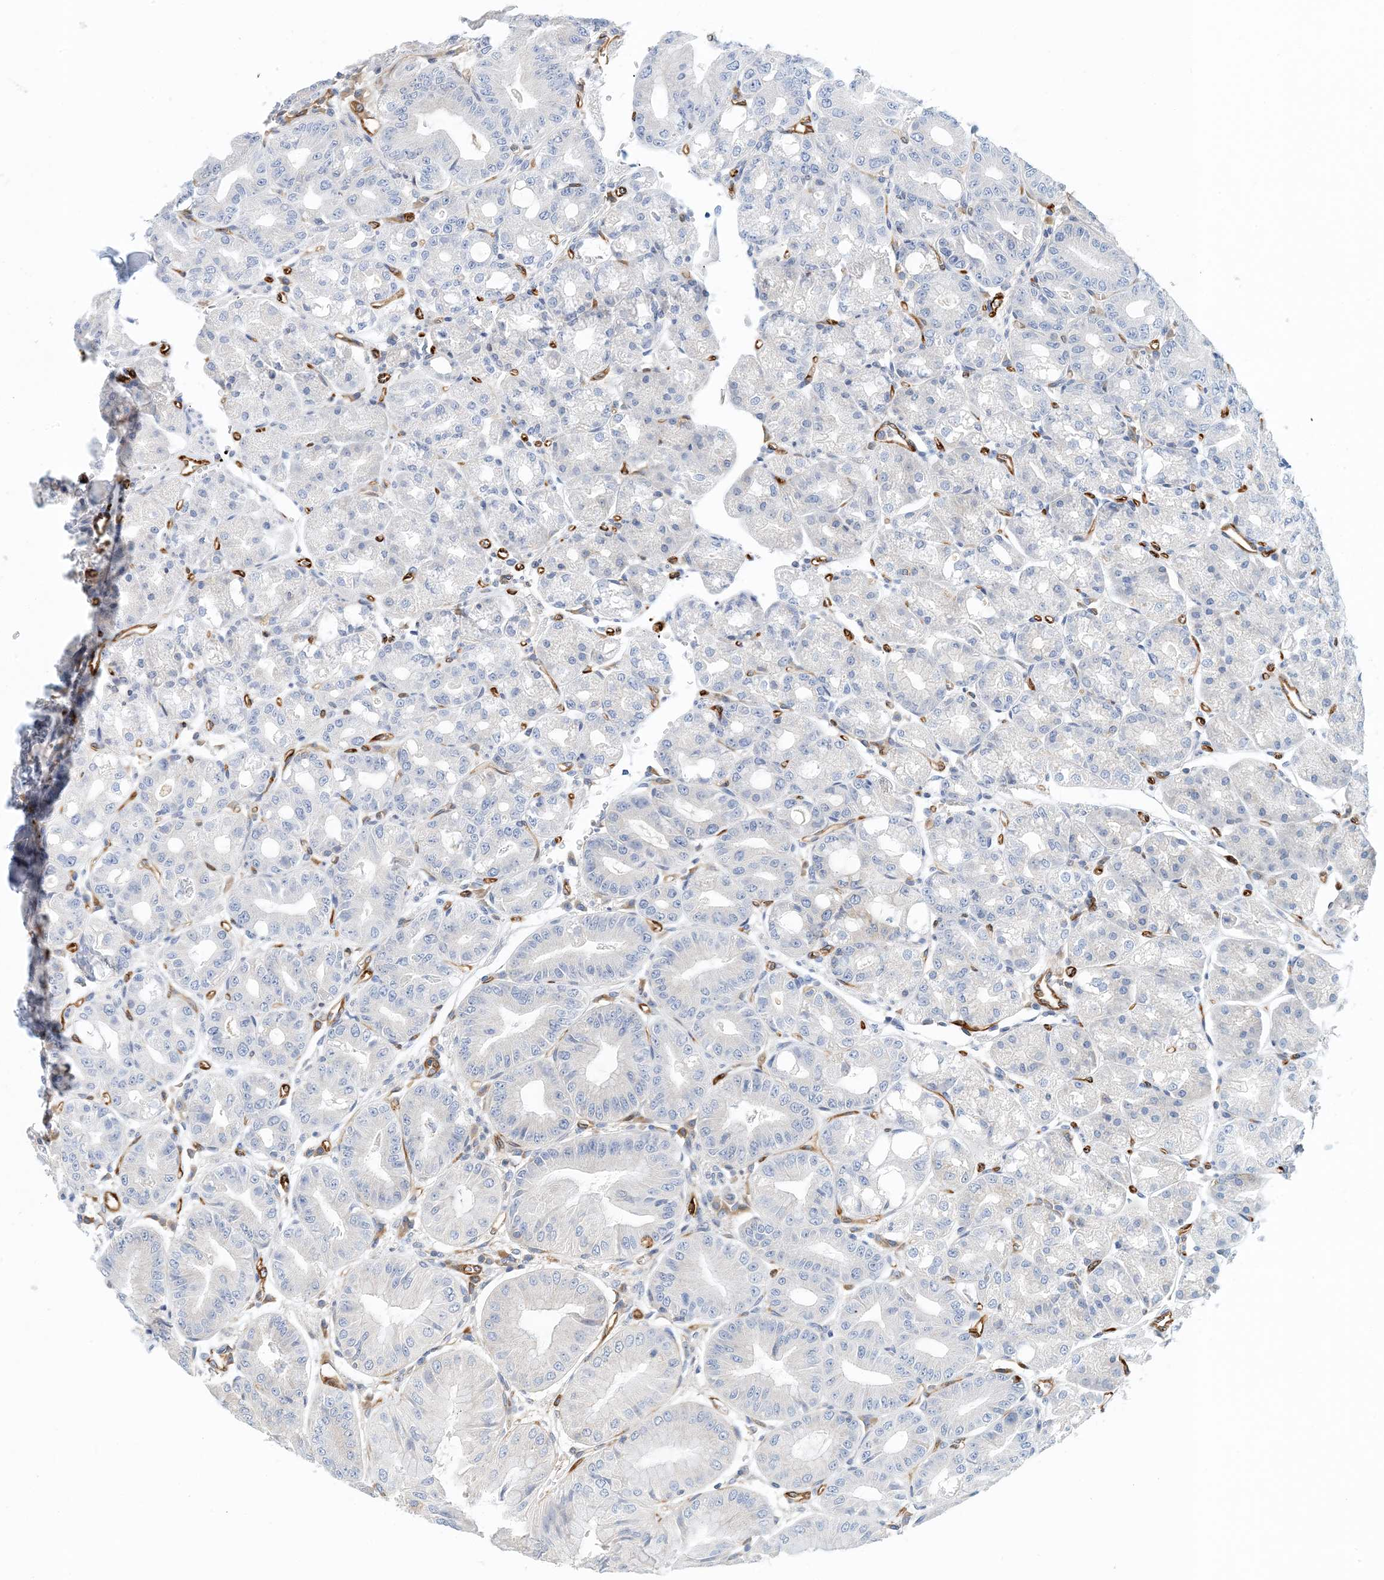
{"staining": {"intensity": "moderate", "quantity": "<25%", "location": "cytoplasmic/membranous"}, "tissue": "stomach", "cell_type": "Glandular cells", "image_type": "normal", "snomed": [{"axis": "morphology", "description": "Normal tissue, NOS"}, {"axis": "topography", "description": "Stomach, lower"}], "caption": "An image of human stomach stained for a protein shows moderate cytoplasmic/membranous brown staining in glandular cells.", "gene": "PCDHA2", "patient": {"sex": "male", "age": 71}}